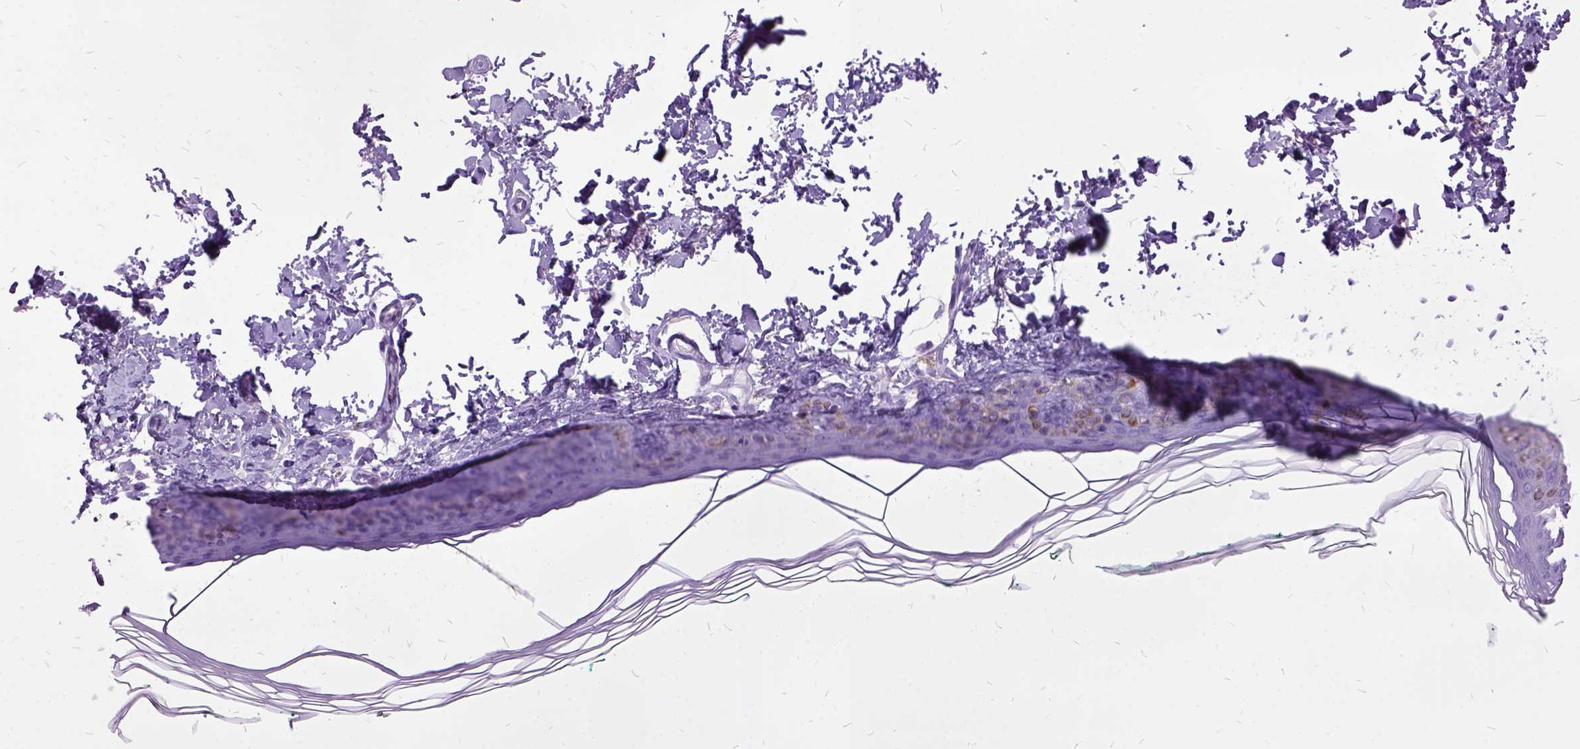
{"staining": {"intensity": "negative", "quantity": "none", "location": "none"}, "tissue": "skin", "cell_type": "Fibroblasts", "image_type": "normal", "snomed": [{"axis": "morphology", "description": "Normal tissue, NOS"}, {"axis": "topography", "description": "Skin"}, {"axis": "topography", "description": "Peripheral nerve tissue"}], "caption": "Human skin stained for a protein using immunohistochemistry shows no positivity in fibroblasts.", "gene": "MME", "patient": {"sex": "female", "age": 45}}